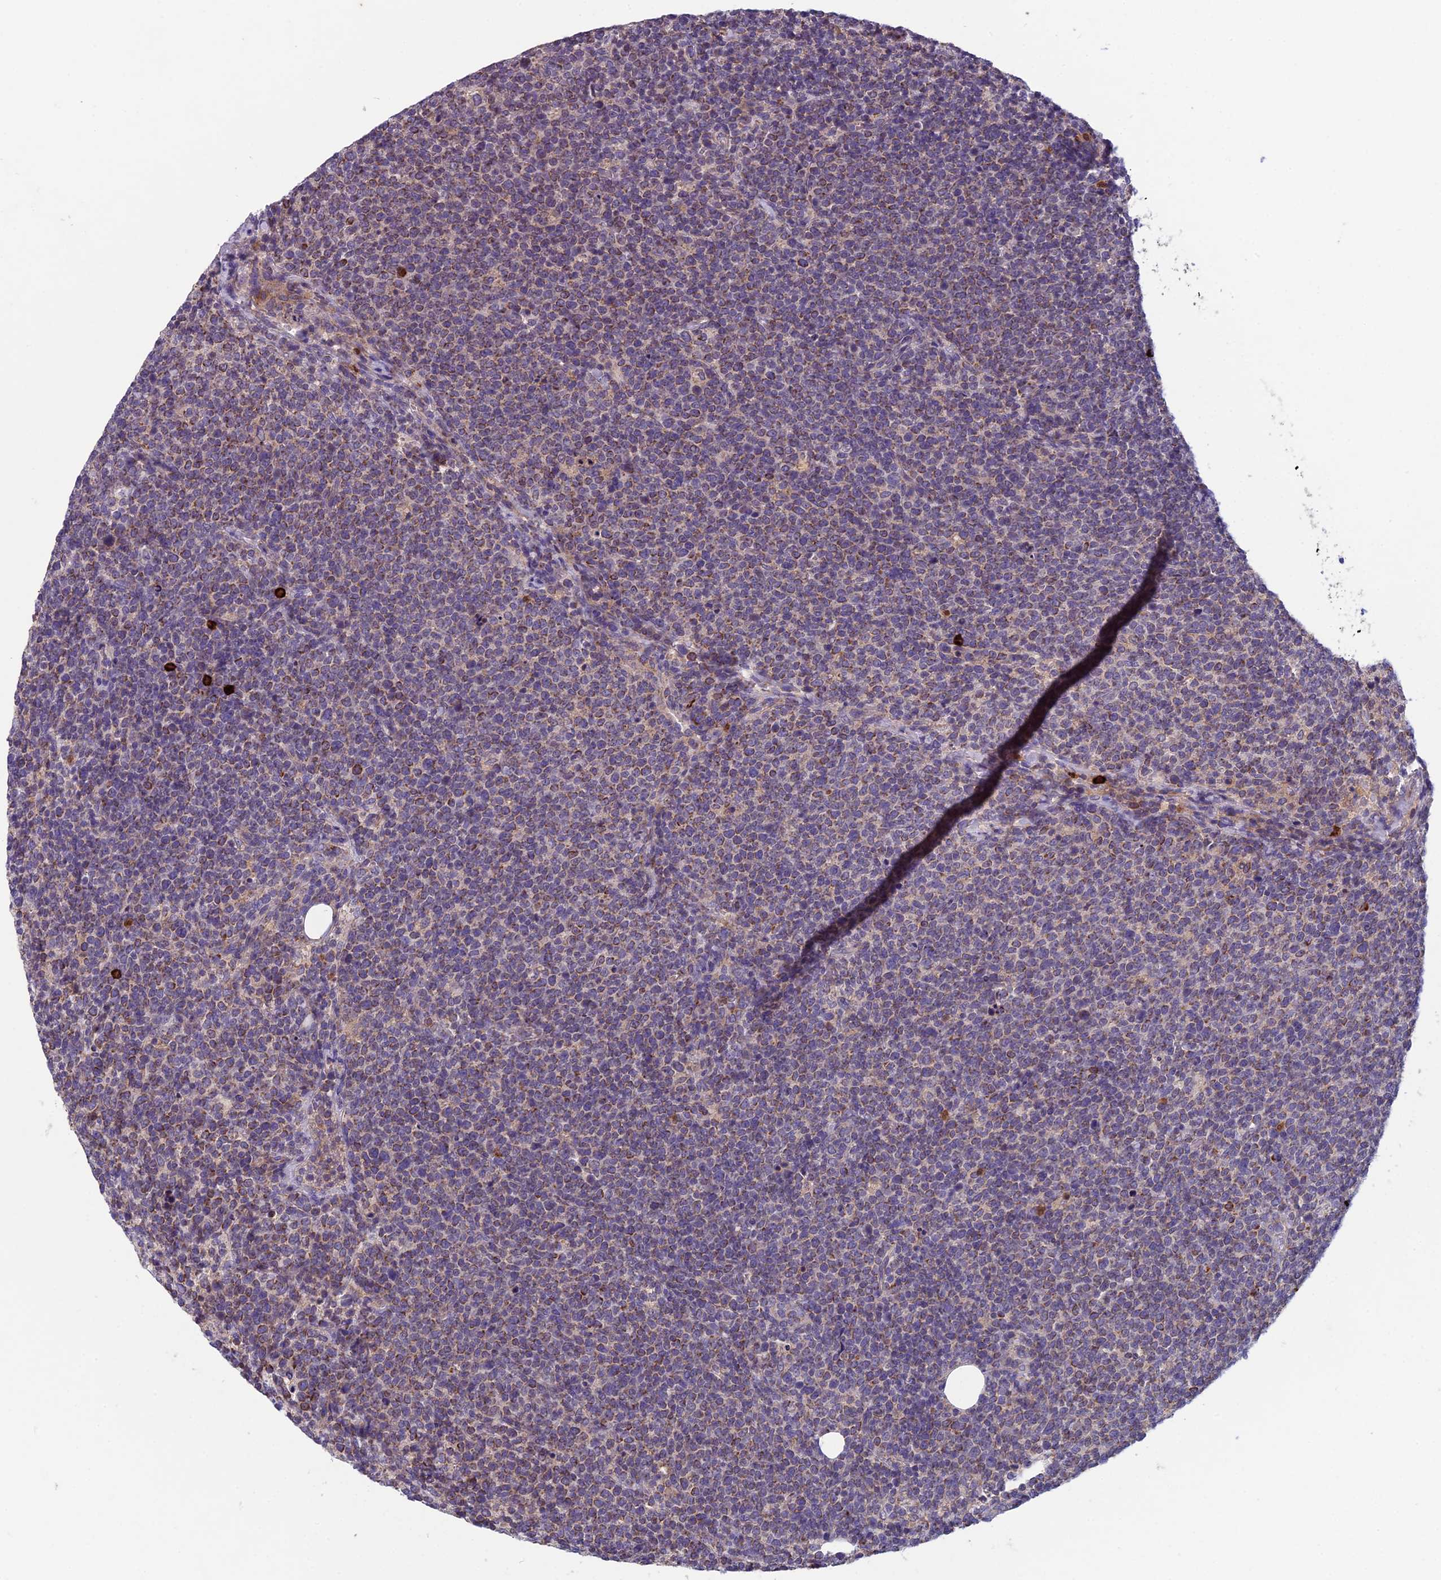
{"staining": {"intensity": "moderate", "quantity": "<25%", "location": "cytoplasmic/membranous"}, "tissue": "lymphoma", "cell_type": "Tumor cells", "image_type": "cancer", "snomed": [{"axis": "morphology", "description": "Malignant lymphoma, non-Hodgkin's type, High grade"}, {"axis": "topography", "description": "Lymph node"}], "caption": "Lymphoma stained with a brown dye shows moderate cytoplasmic/membranous positive positivity in approximately <25% of tumor cells.", "gene": "ENSG00000188897", "patient": {"sex": "male", "age": 61}}